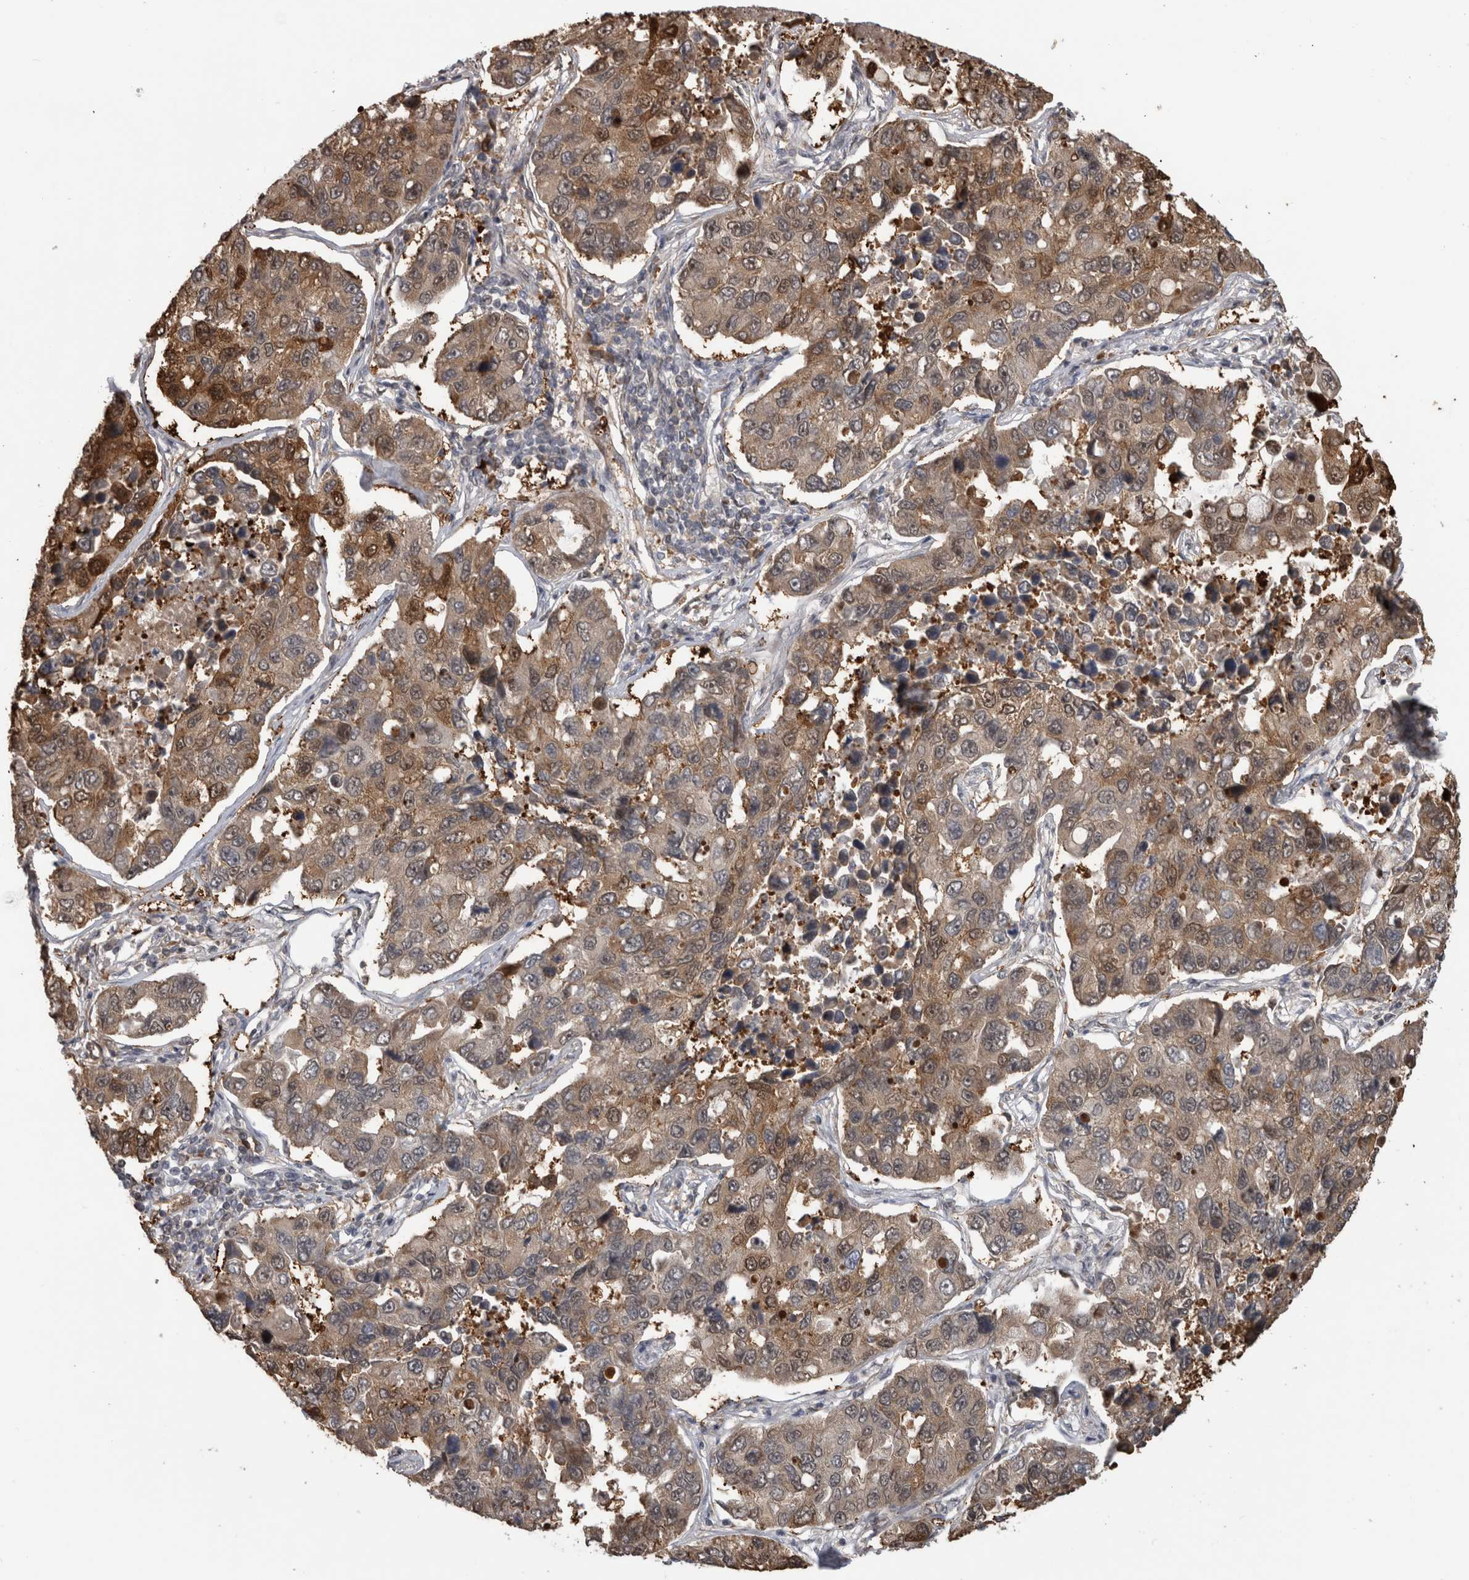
{"staining": {"intensity": "moderate", "quantity": ">75%", "location": "cytoplasmic/membranous"}, "tissue": "lung cancer", "cell_type": "Tumor cells", "image_type": "cancer", "snomed": [{"axis": "morphology", "description": "Adenocarcinoma, NOS"}, {"axis": "topography", "description": "Lung"}], "caption": "Adenocarcinoma (lung) was stained to show a protein in brown. There is medium levels of moderate cytoplasmic/membranous staining in approximately >75% of tumor cells. (DAB IHC, brown staining for protein, blue staining for nuclei).", "gene": "USH1G", "patient": {"sex": "male", "age": 64}}